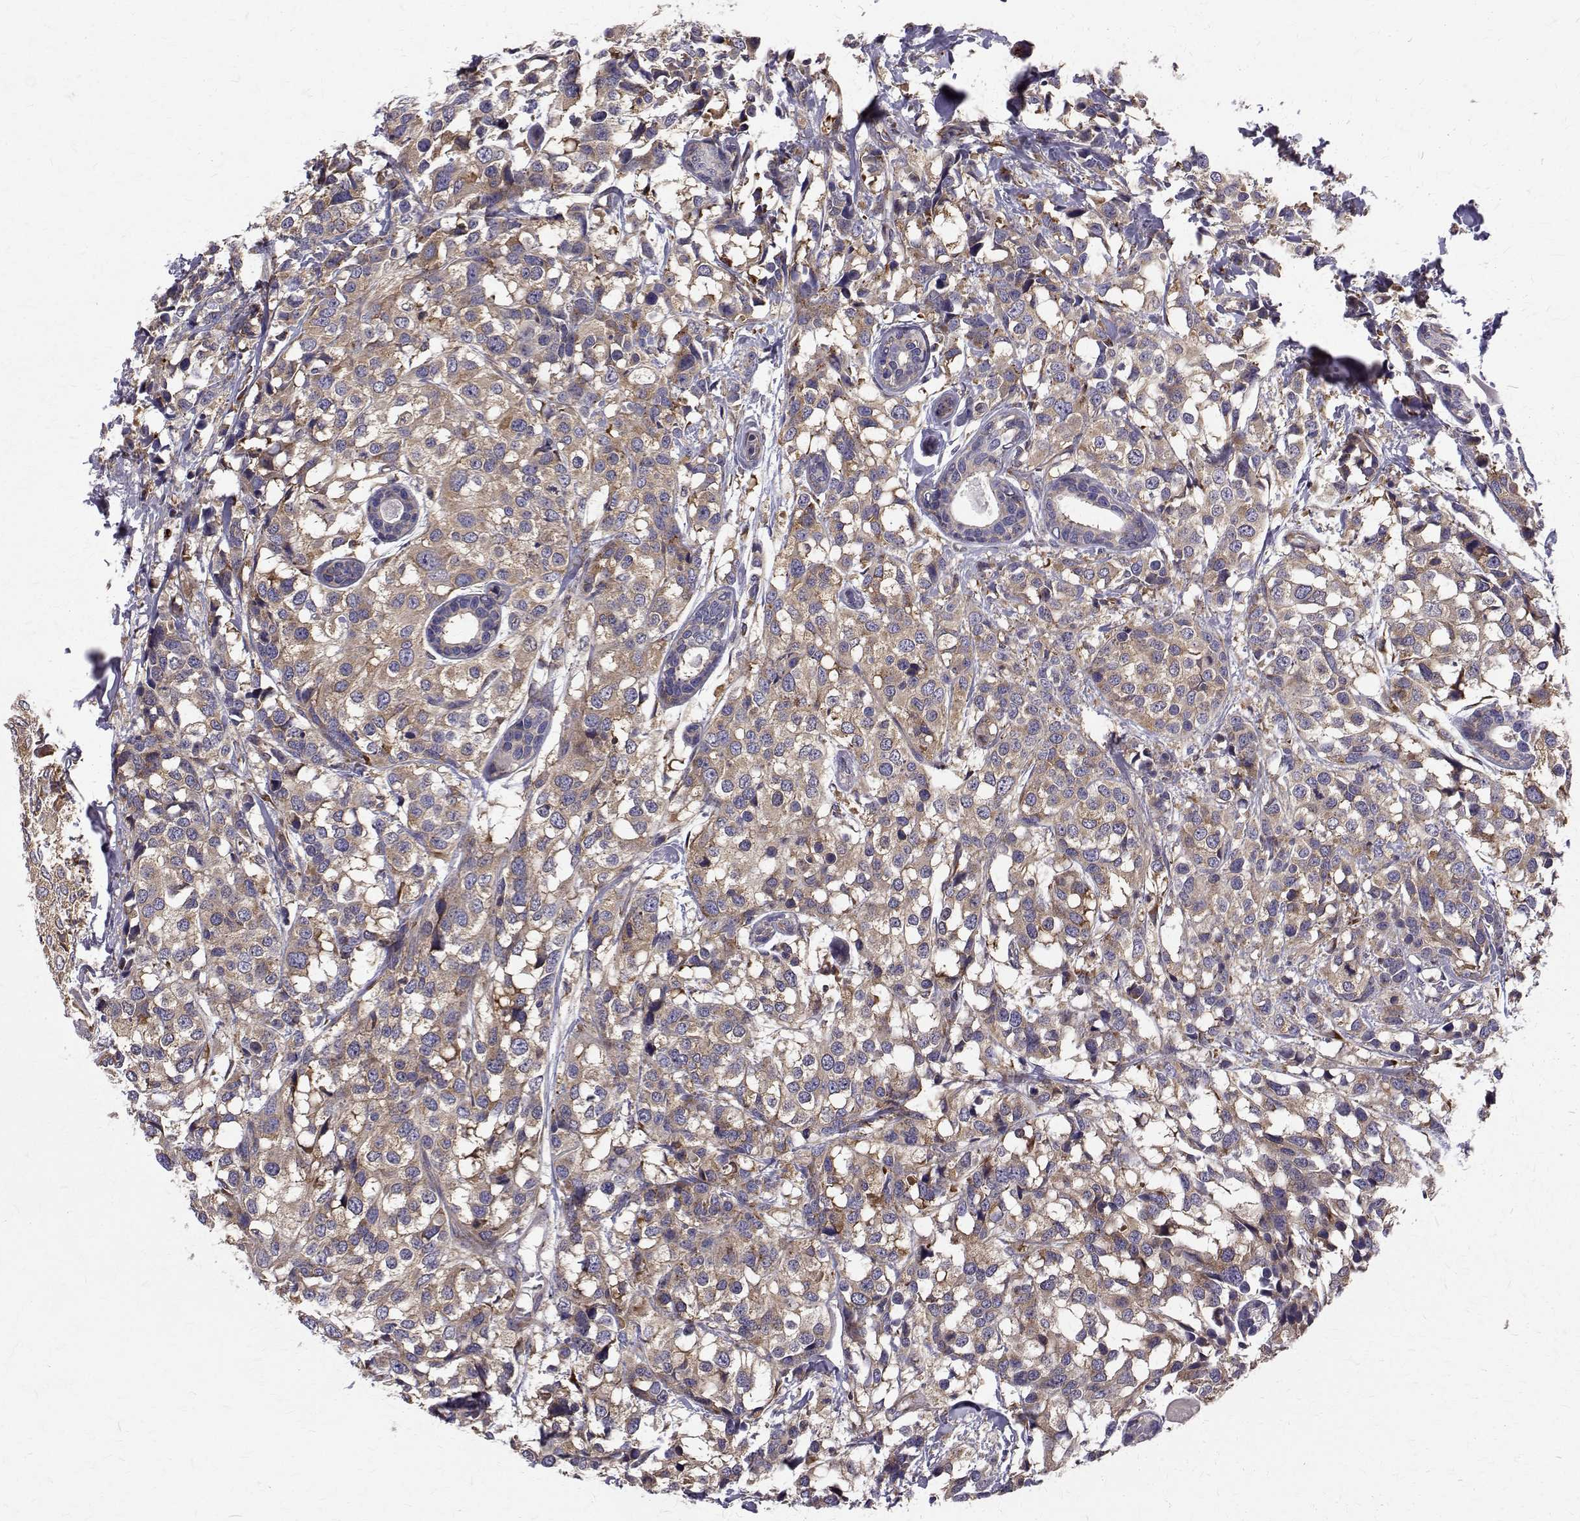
{"staining": {"intensity": "weak", "quantity": "25%-75%", "location": "cytoplasmic/membranous"}, "tissue": "breast cancer", "cell_type": "Tumor cells", "image_type": "cancer", "snomed": [{"axis": "morphology", "description": "Lobular carcinoma"}, {"axis": "topography", "description": "Breast"}], "caption": "A brown stain labels weak cytoplasmic/membranous staining of a protein in human lobular carcinoma (breast) tumor cells.", "gene": "ARFGAP1", "patient": {"sex": "female", "age": 59}}